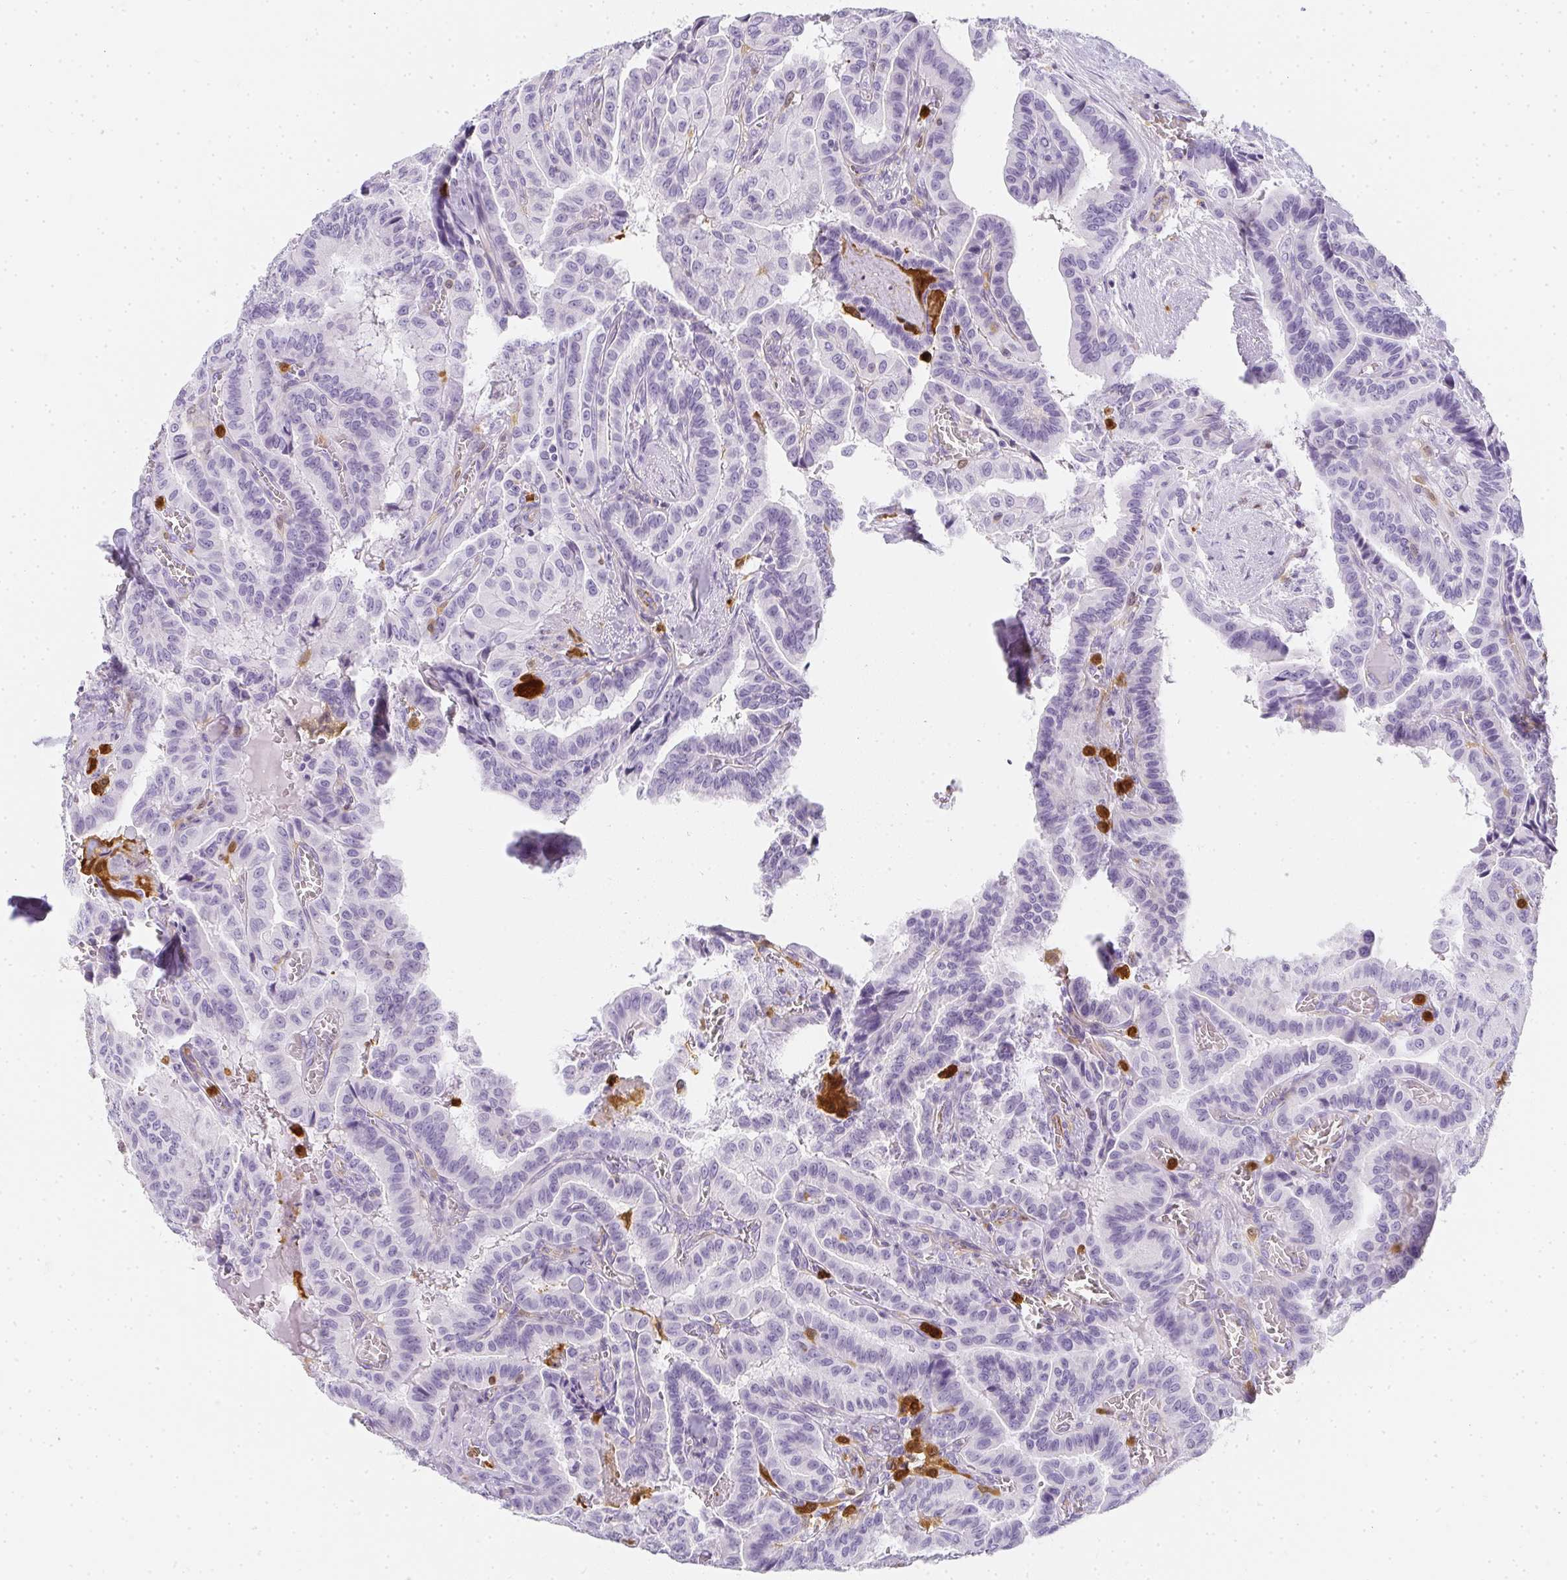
{"staining": {"intensity": "negative", "quantity": "none", "location": "none"}, "tissue": "thyroid cancer", "cell_type": "Tumor cells", "image_type": "cancer", "snomed": [{"axis": "morphology", "description": "Papillary adenocarcinoma, NOS"}, {"axis": "morphology", "description": "Papillary adenoma metastatic"}, {"axis": "topography", "description": "Thyroid gland"}], "caption": "Thyroid cancer (papillary adenocarcinoma) was stained to show a protein in brown. There is no significant staining in tumor cells.", "gene": "HK3", "patient": {"sex": "male", "age": 87}}